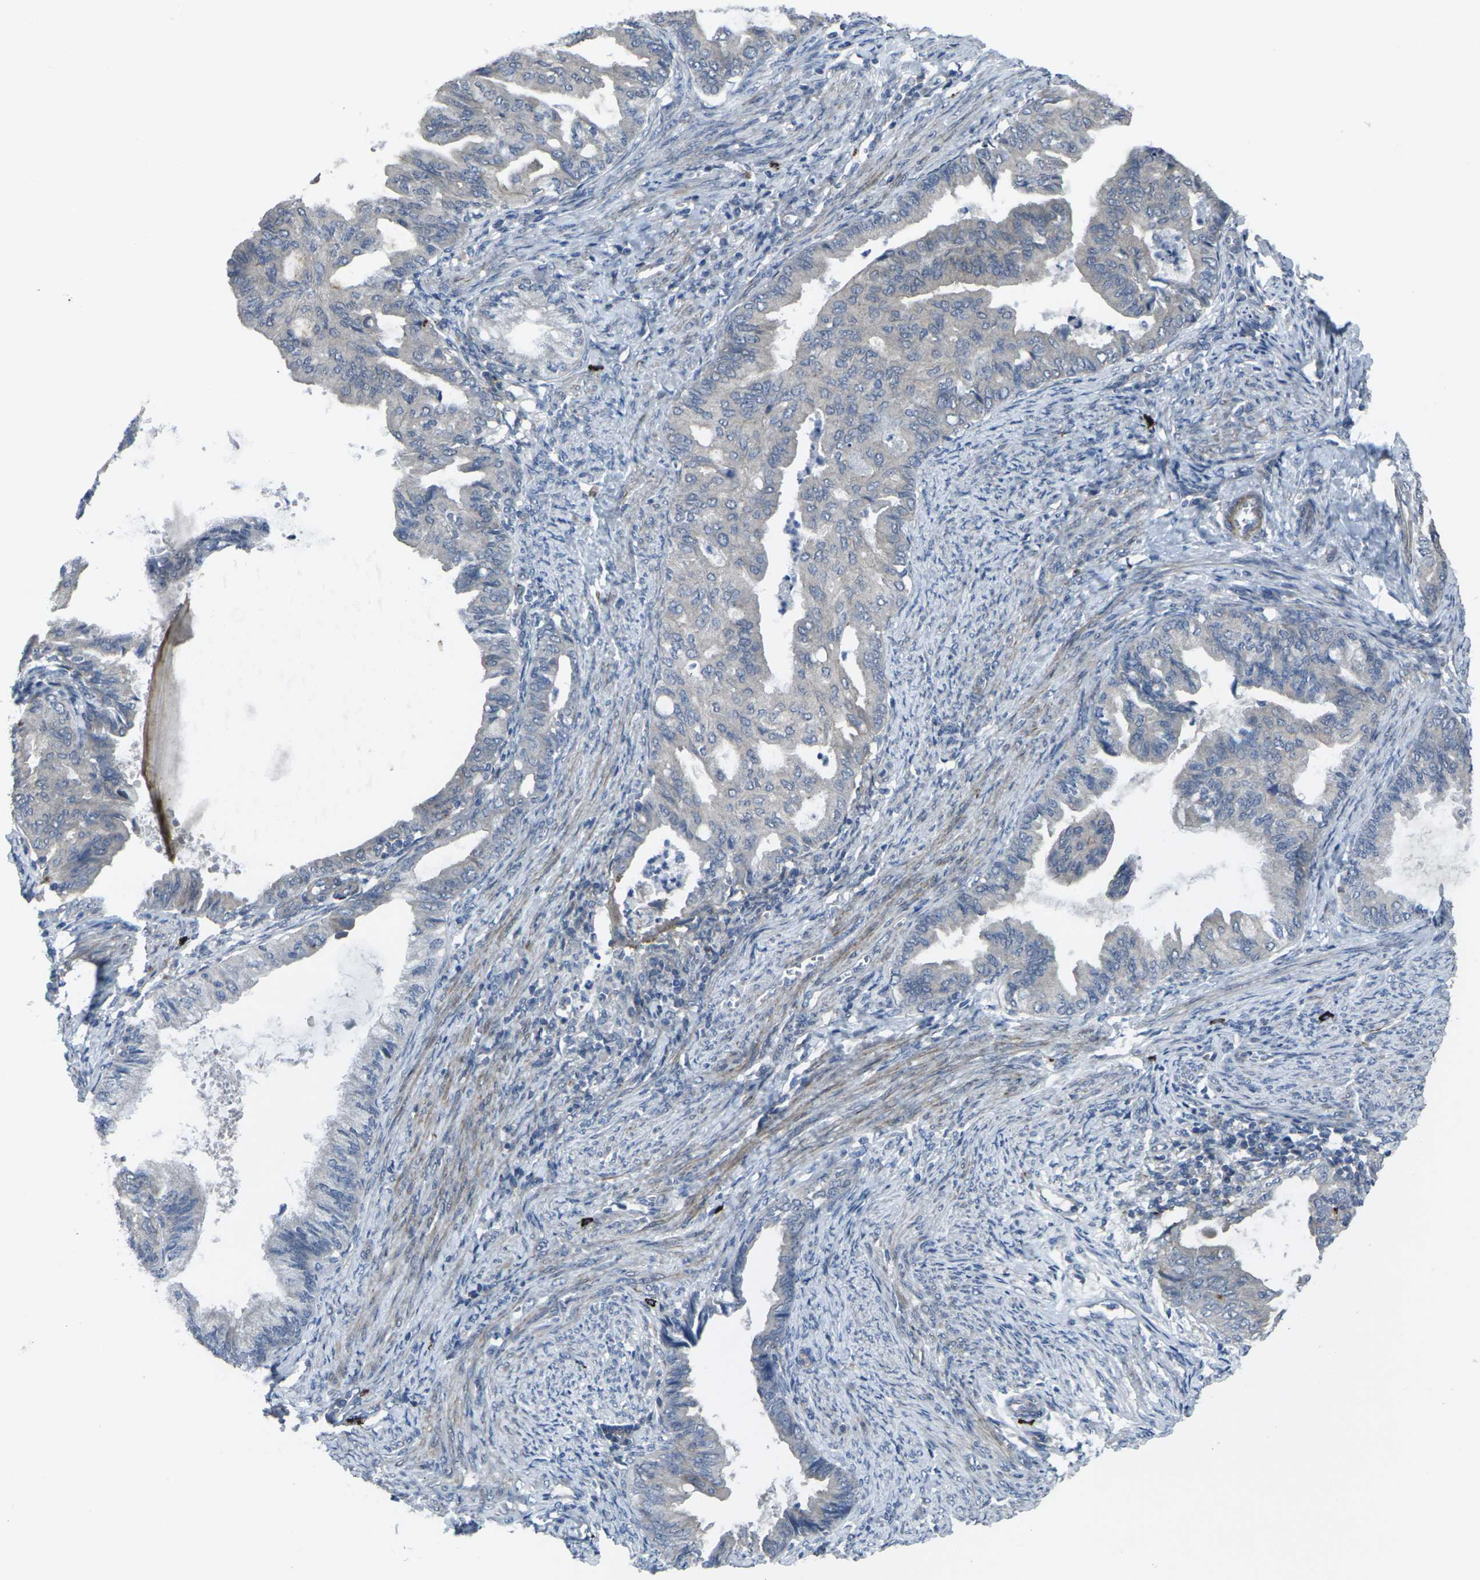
{"staining": {"intensity": "weak", "quantity": "<25%", "location": "cytoplasmic/membranous"}, "tissue": "endometrial cancer", "cell_type": "Tumor cells", "image_type": "cancer", "snomed": [{"axis": "morphology", "description": "Adenocarcinoma, NOS"}, {"axis": "topography", "description": "Endometrium"}], "caption": "IHC micrograph of endometrial cancer (adenocarcinoma) stained for a protein (brown), which displays no positivity in tumor cells. (Immunohistochemistry, brightfield microscopy, high magnification).", "gene": "CCR10", "patient": {"sex": "female", "age": 86}}